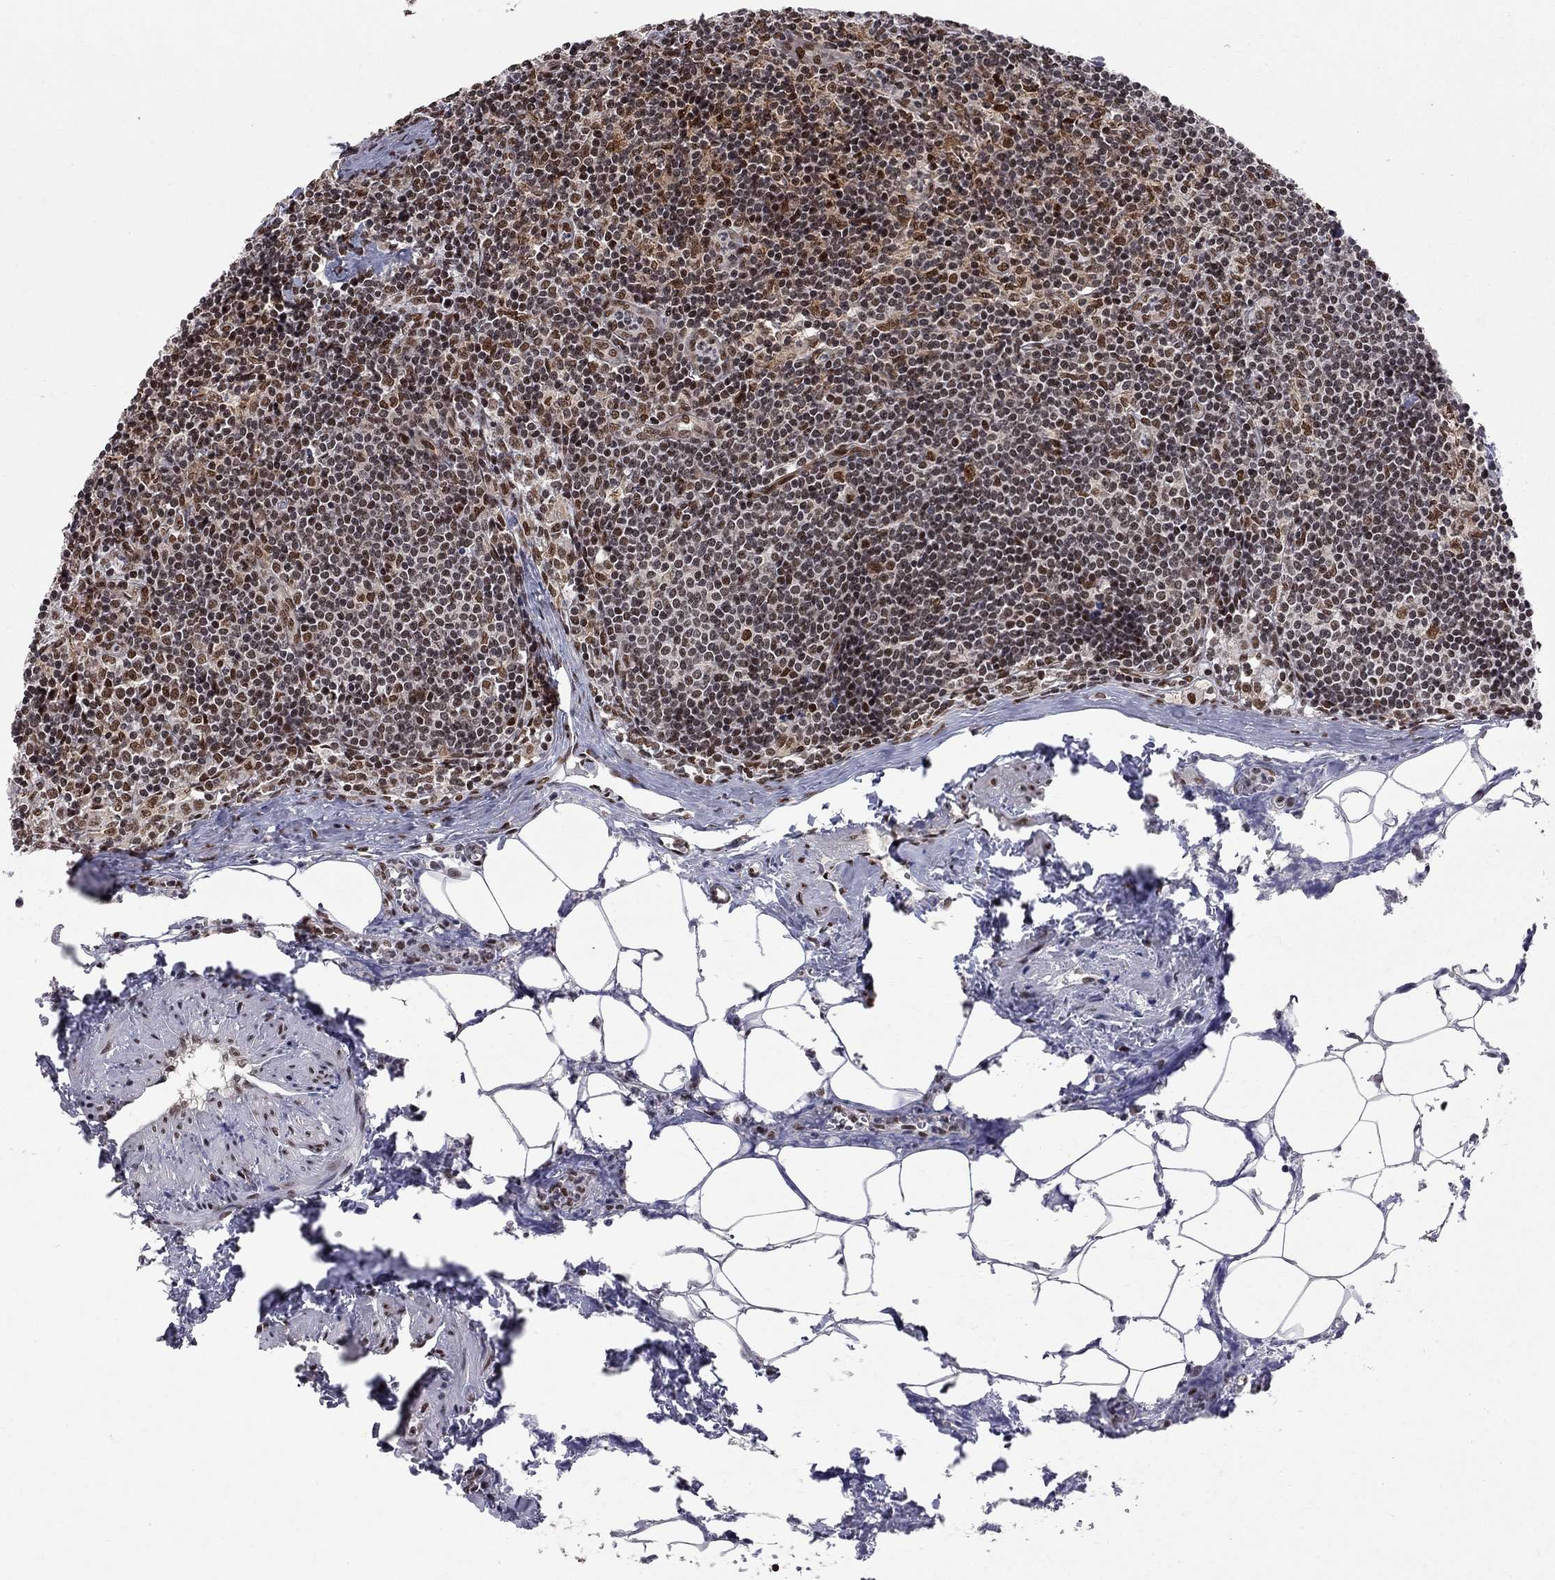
{"staining": {"intensity": "moderate", "quantity": "<25%", "location": "nuclear"}, "tissue": "lymph node", "cell_type": "Germinal center cells", "image_type": "normal", "snomed": [{"axis": "morphology", "description": "Normal tissue, NOS"}, {"axis": "topography", "description": "Lymph node"}], "caption": "A high-resolution micrograph shows immunohistochemistry staining of unremarkable lymph node, which displays moderate nuclear expression in about <25% of germinal center cells.", "gene": "SAP30L", "patient": {"sex": "female", "age": 51}}